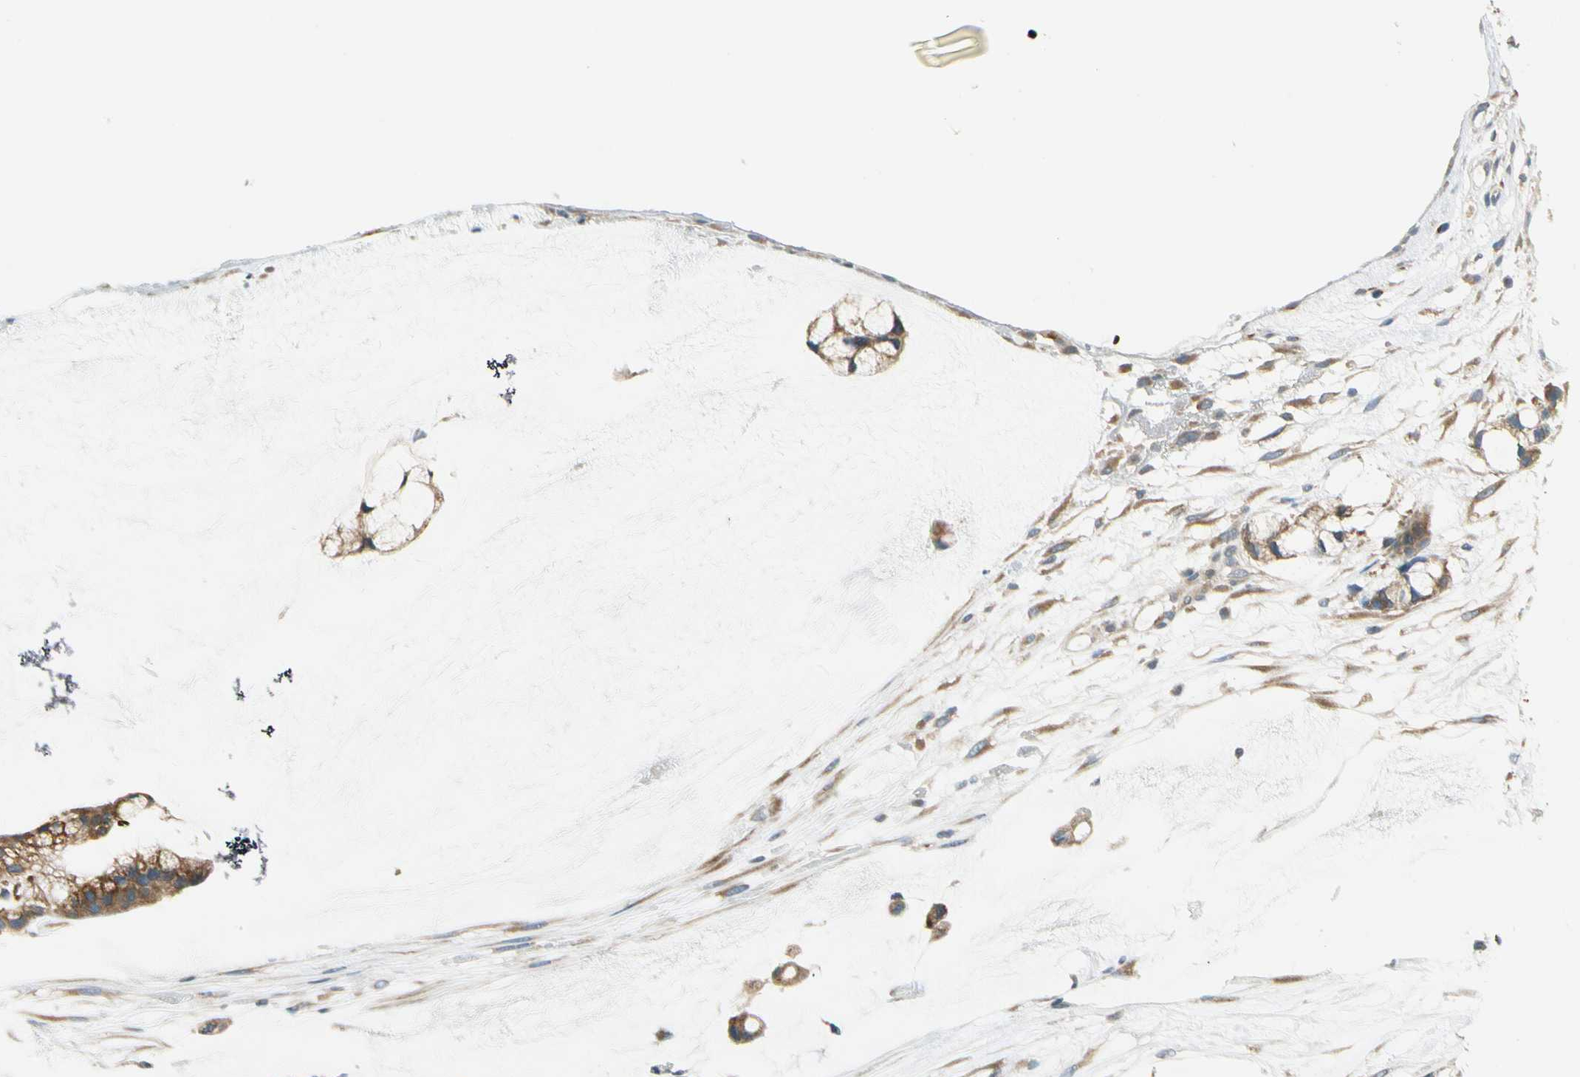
{"staining": {"intensity": "moderate", "quantity": ">75%", "location": "cytoplasmic/membranous"}, "tissue": "ovarian cancer", "cell_type": "Tumor cells", "image_type": "cancer", "snomed": [{"axis": "morphology", "description": "Cystadenocarcinoma, mucinous, NOS"}, {"axis": "topography", "description": "Ovary"}], "caption": "Brown immunohistochemical staining in mucinous cystadenocarcinoma (ovarian) exhibits moderate cytoplasmic/membranous expression in approximately >75% of tumor cells.", "gene": "BNIP1", "patient": {"sex": "female", "age": 39}}